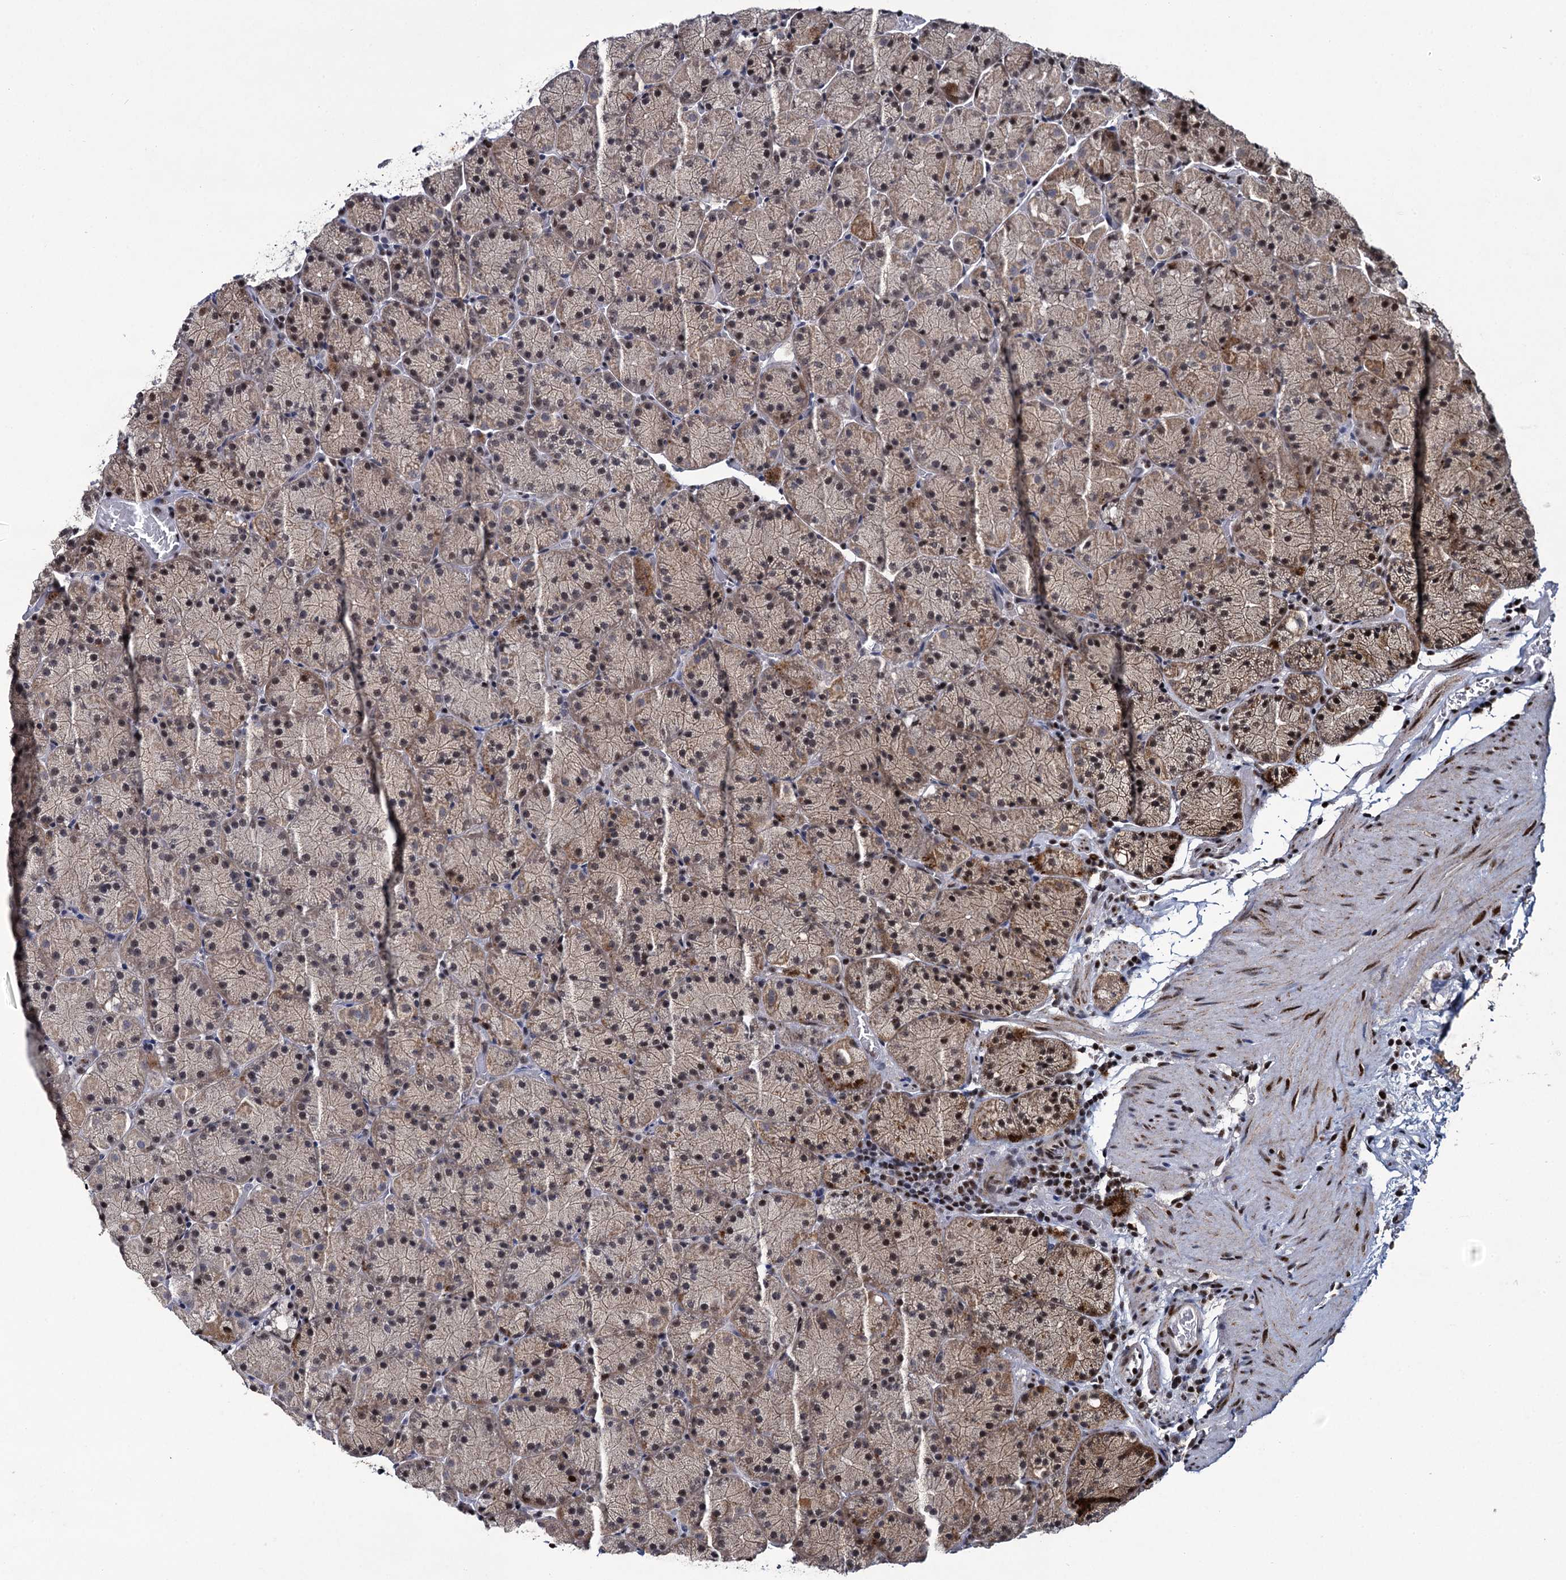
{"staining": {"intensity": "strong", "quantity": "25%-75%", "location": "nuclear"}, "tissue": "stomach", "cell_type": "Glandular cells", "image_type": "normal", "snomed": [{"axis": "morphology", "description": "Normal tissue, NOS"}, {"axis": "topography", "description": "Stomach, upper"}, {"axis": "topography", "description": "Stomach, lower"}], "caption": "Protein expression analysis of unremarkable stomach exhibits strong nuclear expression in about 25%-75% of glandular cells.", "gene": "RPUSD4", "patient": {"sex": "male", "age": 80}}